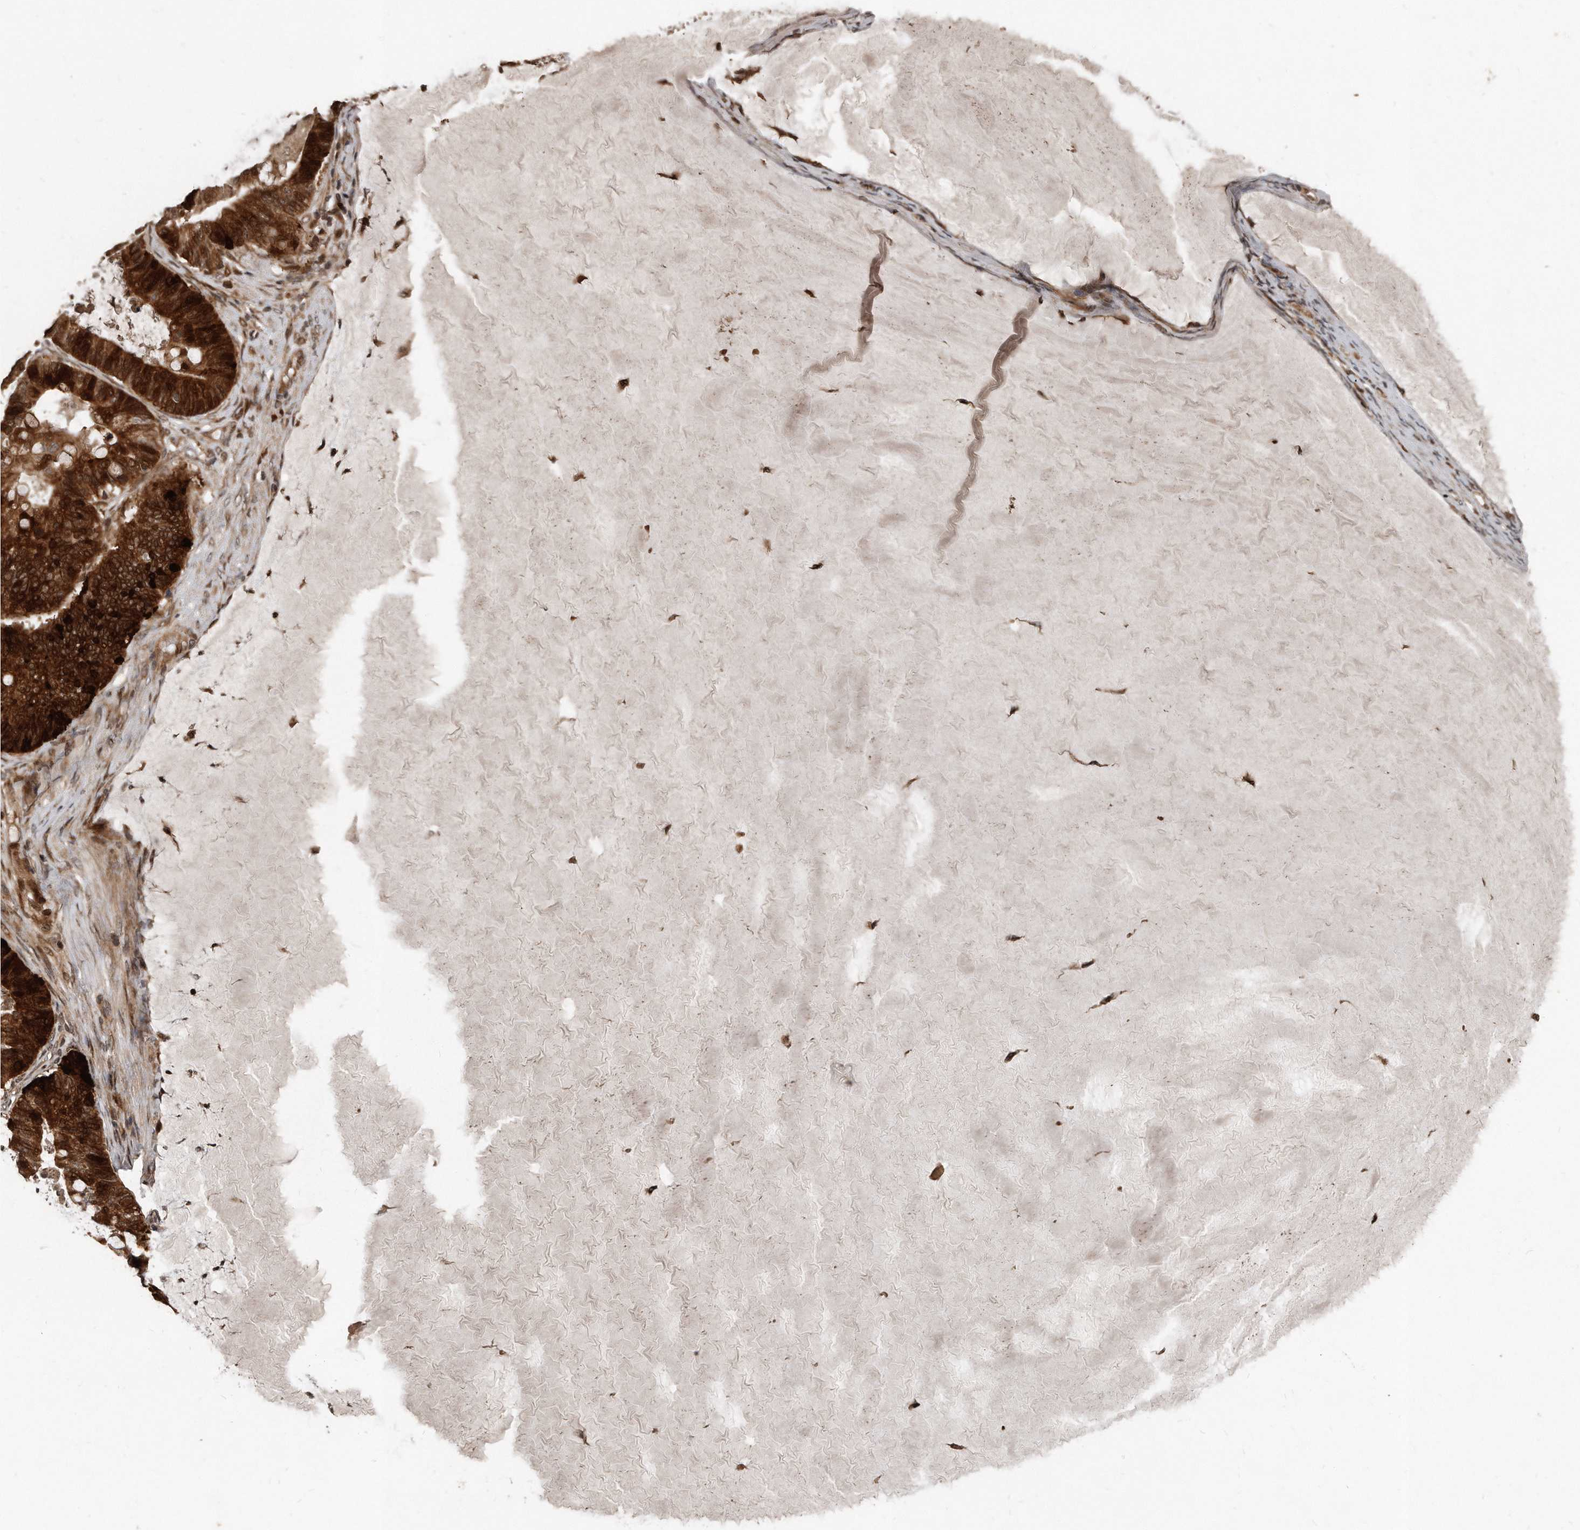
{"staining": {"intensity": "strong", "quantity": ">75%", "location": "cytoplasmic/membranous,nuclear"}, "tissue": "ovarian cancer", "cell_type": "Tumor cells", "image_type": "cancer", "snomed": [{"axis": "morphology", "description": "Cystadenocarcinoma, mucinous, NOS"}, {"axis": "topography", "description": "Ovary"}], "caption": "High-magnification brightfield microscopy of ovarian mucinous cystadenocarcinoma stained with DAB (brown) and counterstained with hematoxylin (blue). tumor cells exhibit strong cytoplasmic/membranous and nuclear staining is seen in about>75% of cells.", "gene": "GCH1", "patient": {"sex": "female", "age": 61}}